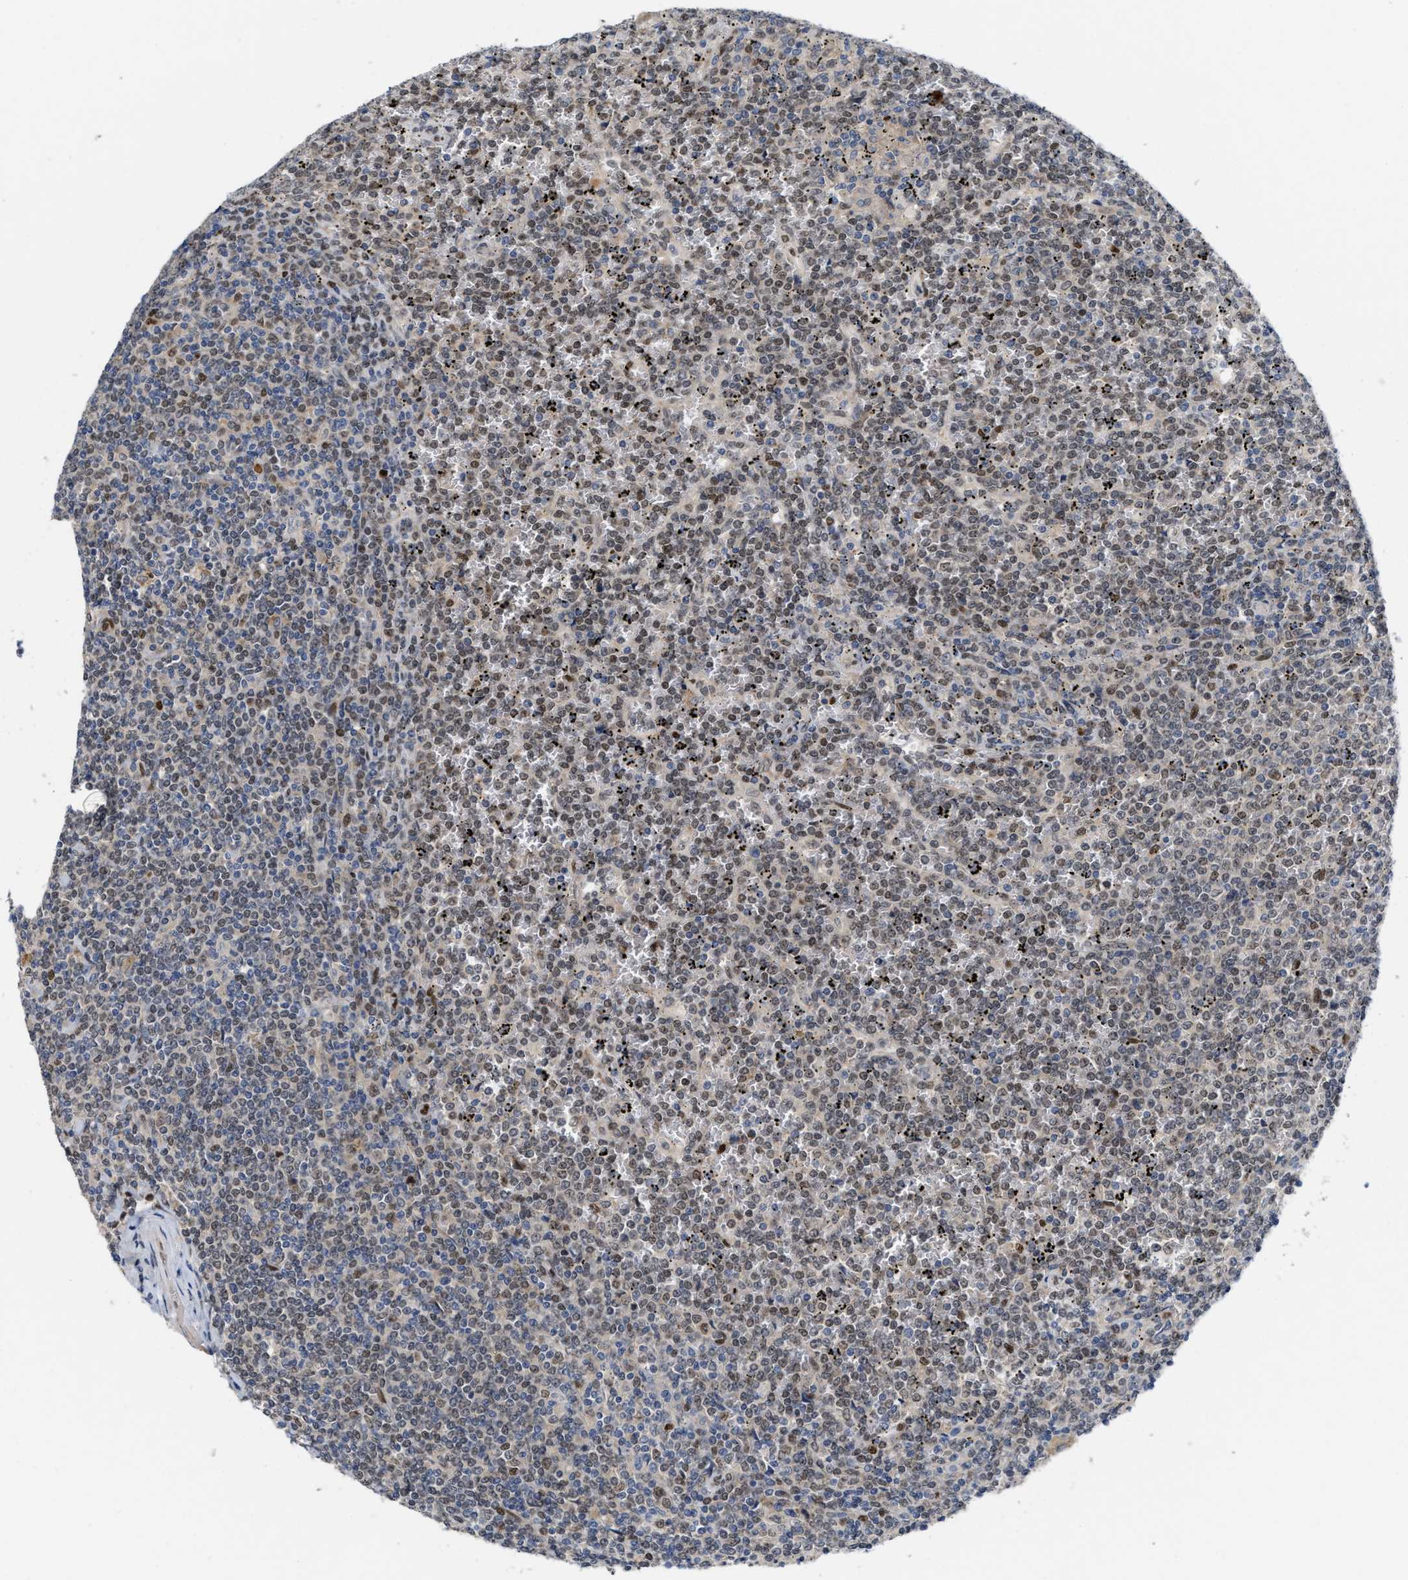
{"staining": {"intensity": "weak", "quantity": ">75%", "location": "nuclear"}, "tissue": "lymphoma", "cell_type": "Tumor cells", "image_type": "cancer", "snomed": [{"axis": "morphology", "description": "Malignant lymphoma, non-Hodgkin's type, Low grade"}, {"axis": "topography", "description": "Spleen"}], "caption": "A high-resolution photomicrograph shows IHC staining of lymphoma, which shows weak nuclear positivity in approximately >75% of tumor cells.", "gene": "TCF4", "patient": {"sex": "female", "age": 19}}